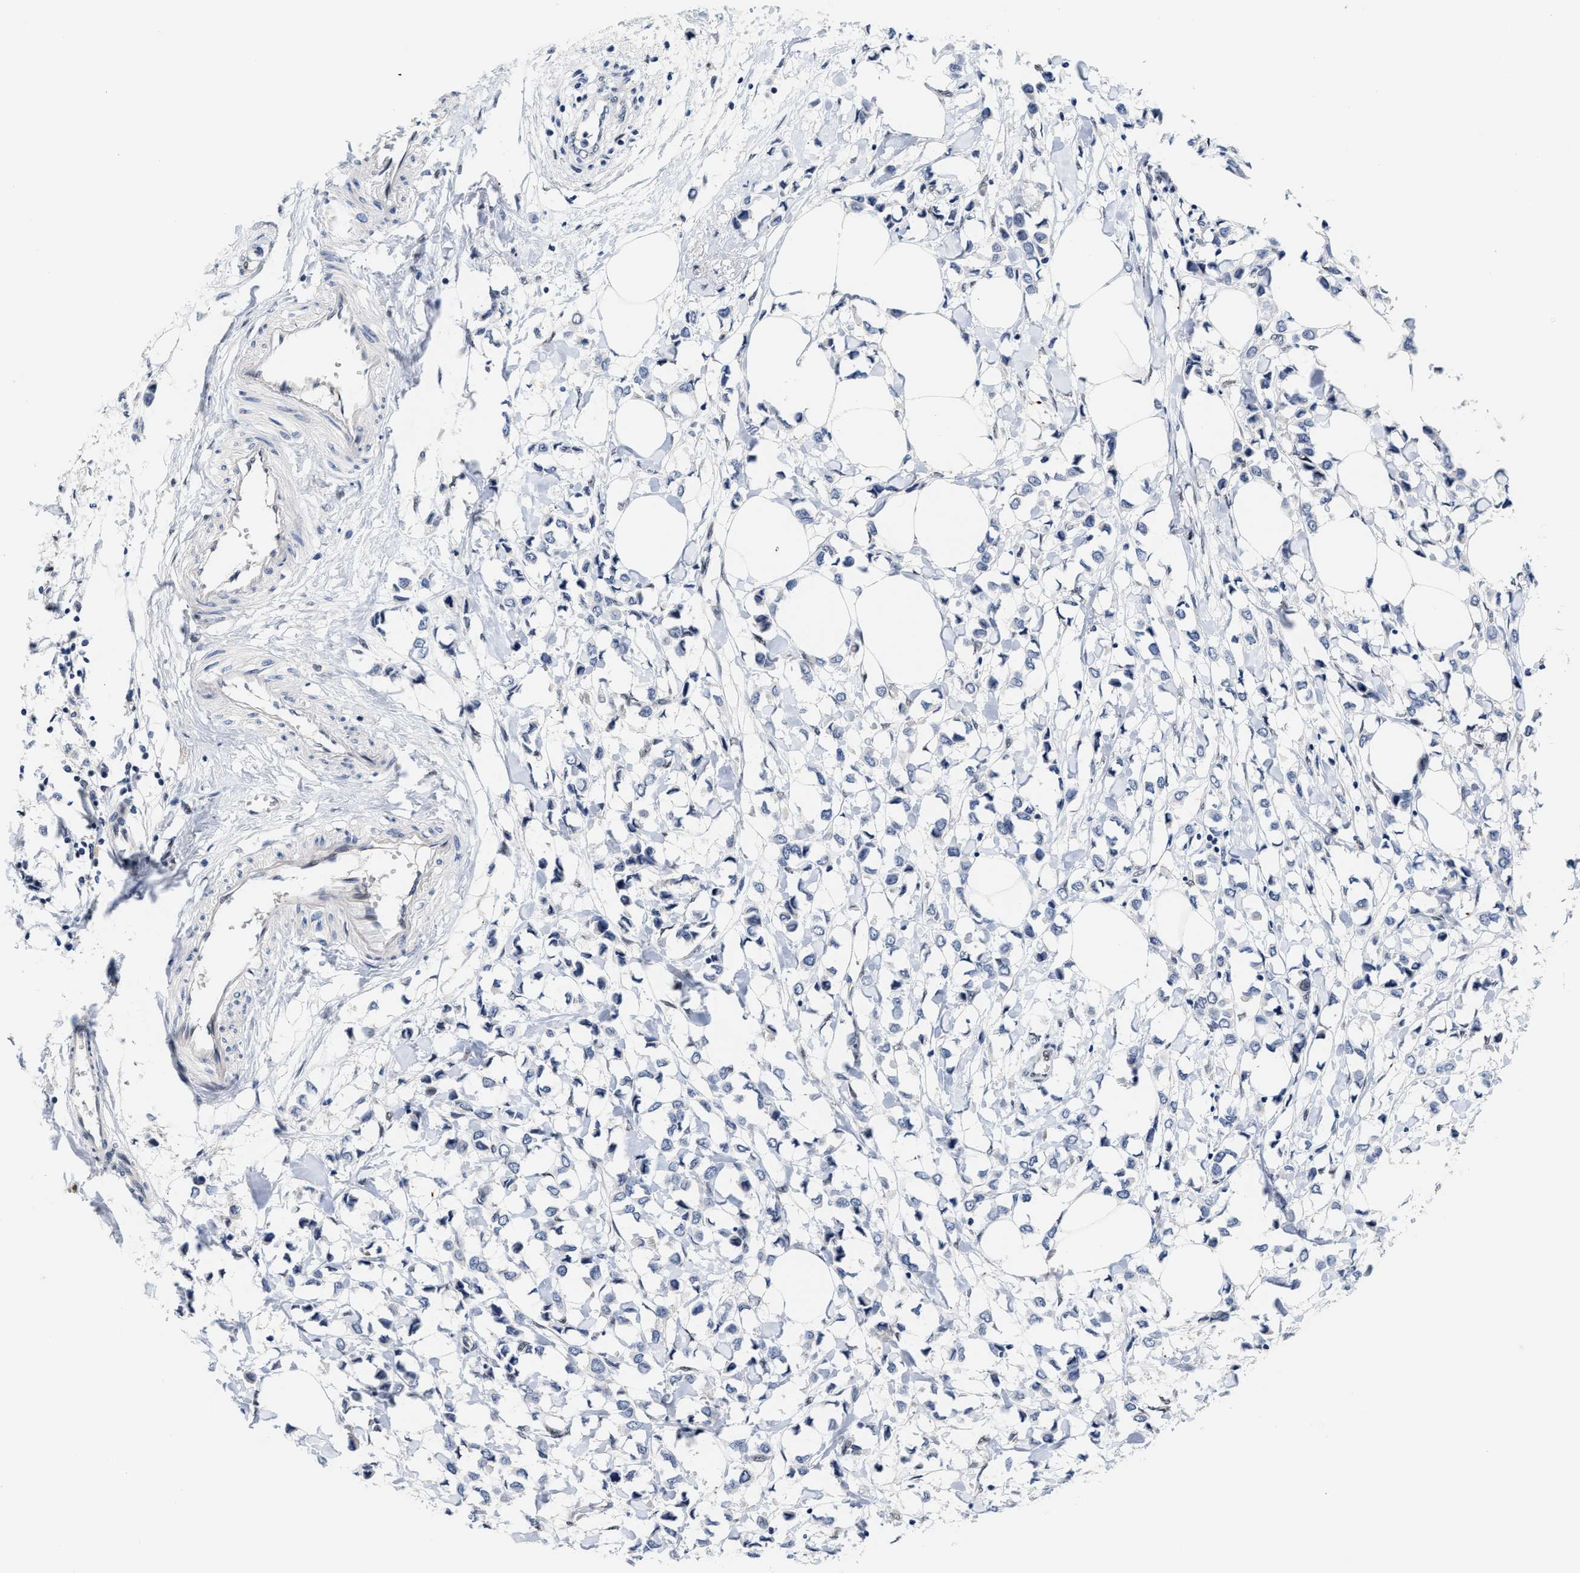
{"staining": {"intensity": "negative", "quantity": "none", "location": "none"}, "tissue": "breast cancer", "cell_type": "Tumor cells", "image_type": "cancer", "snomed": [{"axis": "morphology", "description": "Lobular carcinoma"}, {"axis": "topography", "description": "Breast"}], "caption": "An IHC histopathology image of breast cancer is shown. There is no staining in tumor cells of breast cancer.", "gene": "TCF4", "patient": {"sex": "female", "age": 51}}